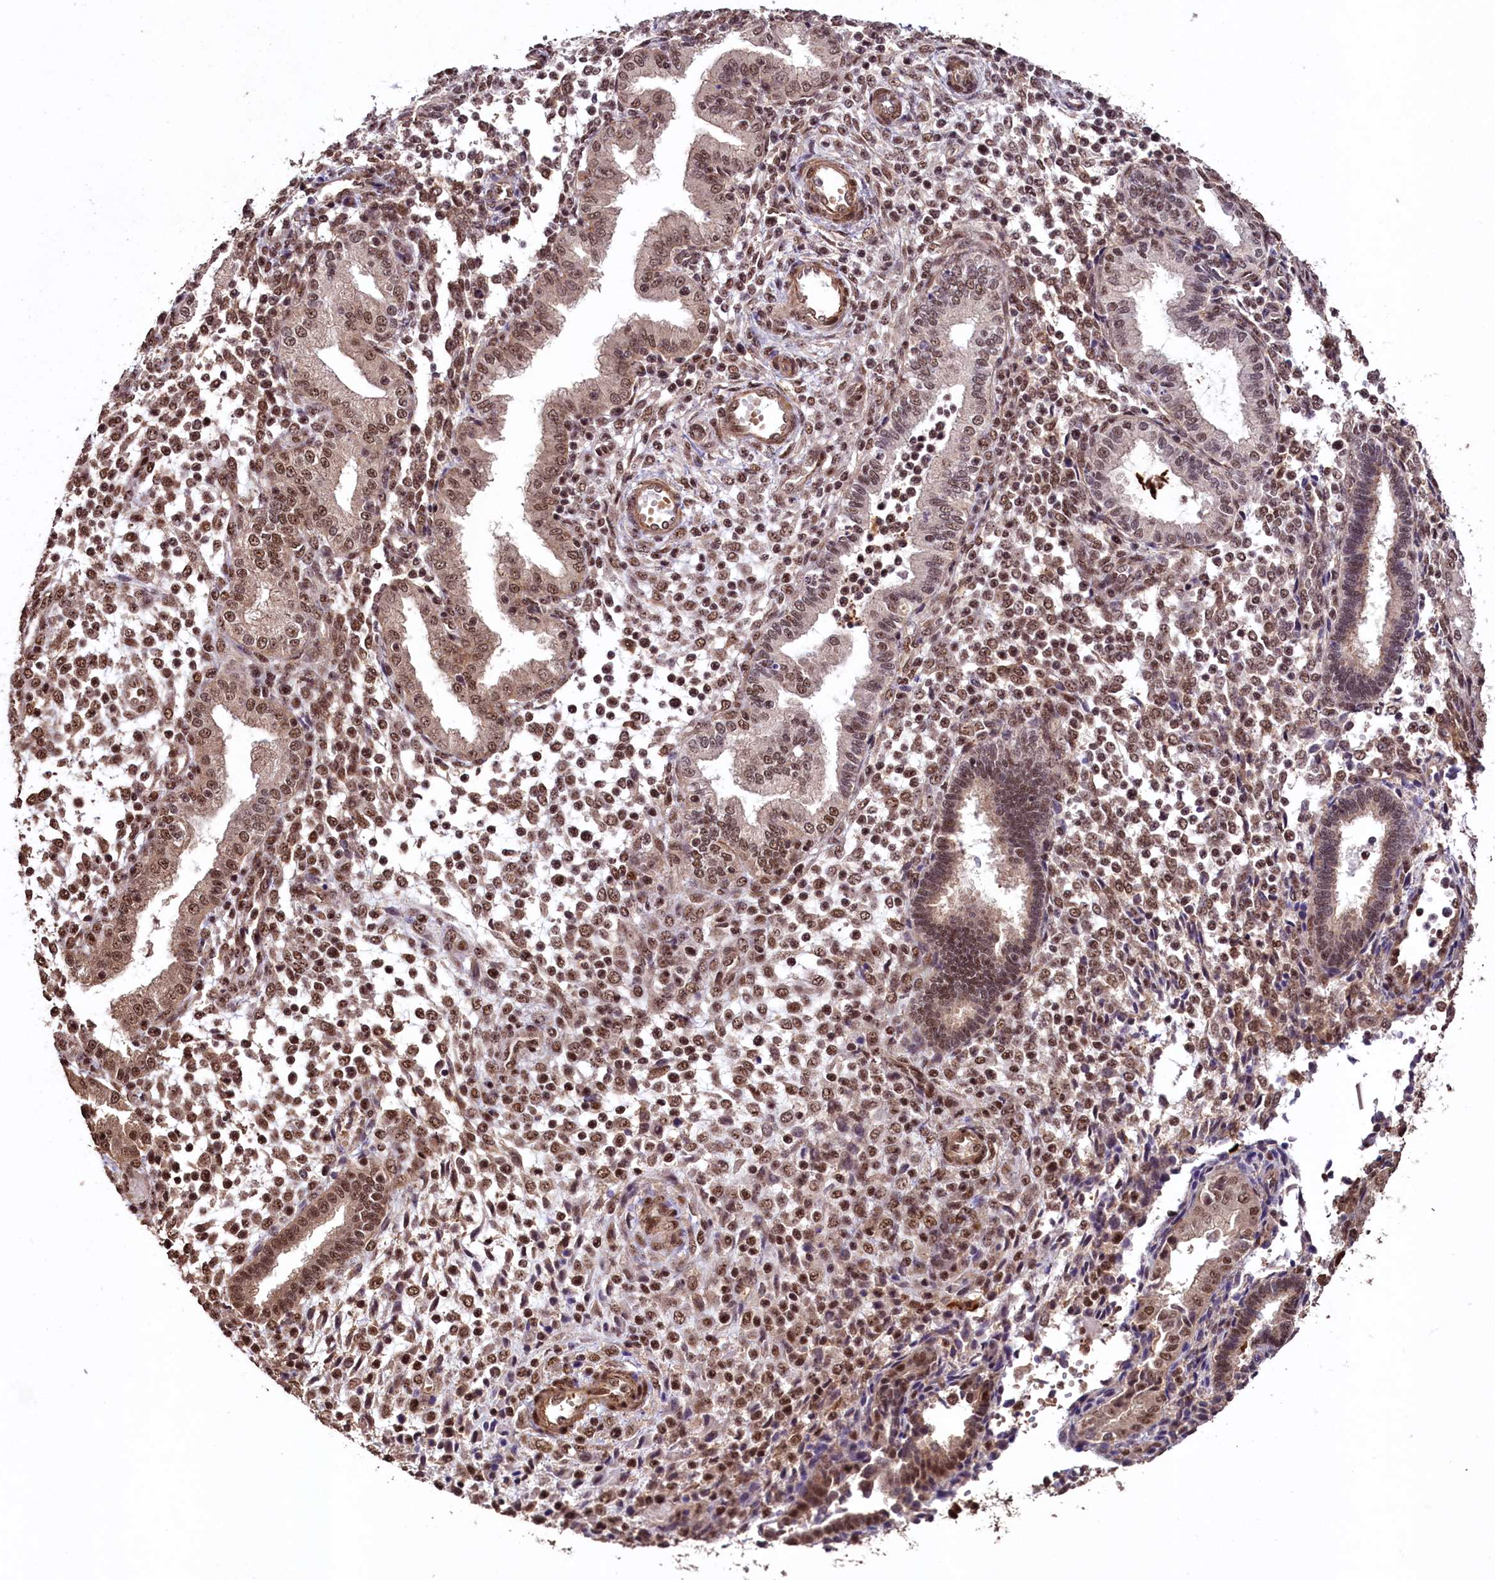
{"staining": {"intensity": "moderate", "quantity": ">75%", "location": "nuclear"}, "tissue": "endometrium", "cell_type": "Cells in endometrial stroma", "image_type": "normal", "snomed": [{"axis": "morphology", "description": "Normal tissue, NOS"}, {"axis": "topography", "description": "Endometrium"}], "caption": "Protein analysis of normal endometrium displays moderate nuclear staining in approximately >75% of cells in endometrial stroma.", "gene": "SFSWAP", "patient": {"sex": "female", "age": 53}}